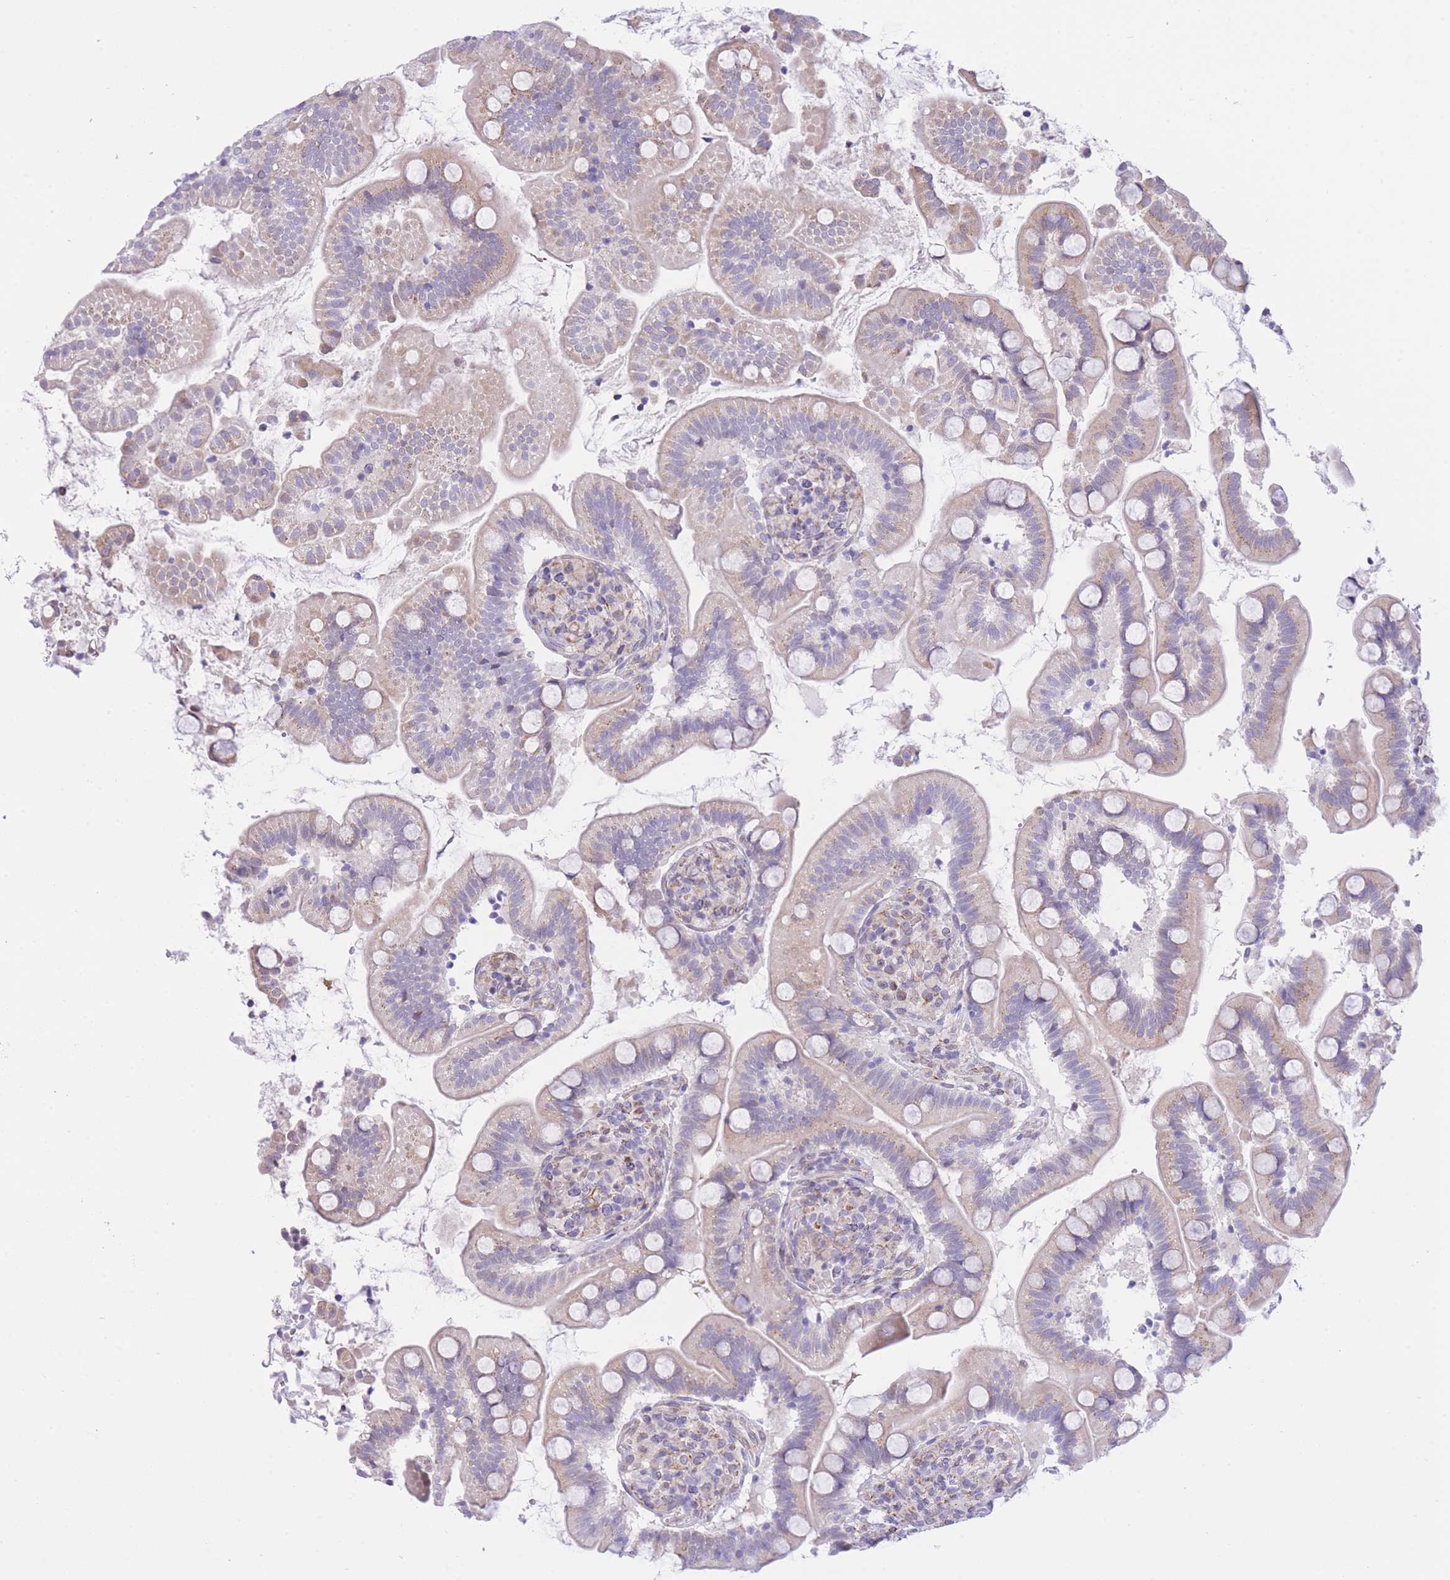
{"staining": {"intensity": "negative", "quantity": "none", "location": "none"}, "tissue": "small intestine", "cell_type": "Glandular cells", "image_type": "normal", "snomed": [{"axis": "morphology", "description": "Normal tissue, NOS"}, {"axis": "topography", "description": "Small intestine"}], "caption": "DAB immunohistochemical staining of unremarkable small intestine shows no significant staining in glandular cells. Brightfield microscopy of immunohistochemistry (IHC) stained with DAB (3,3'-diaminobenzidine) (brown) and hematoxylin (blue), captured at high magnification.", "gene": "PSG11", "patient": {"sex": "female", "age": 64}}